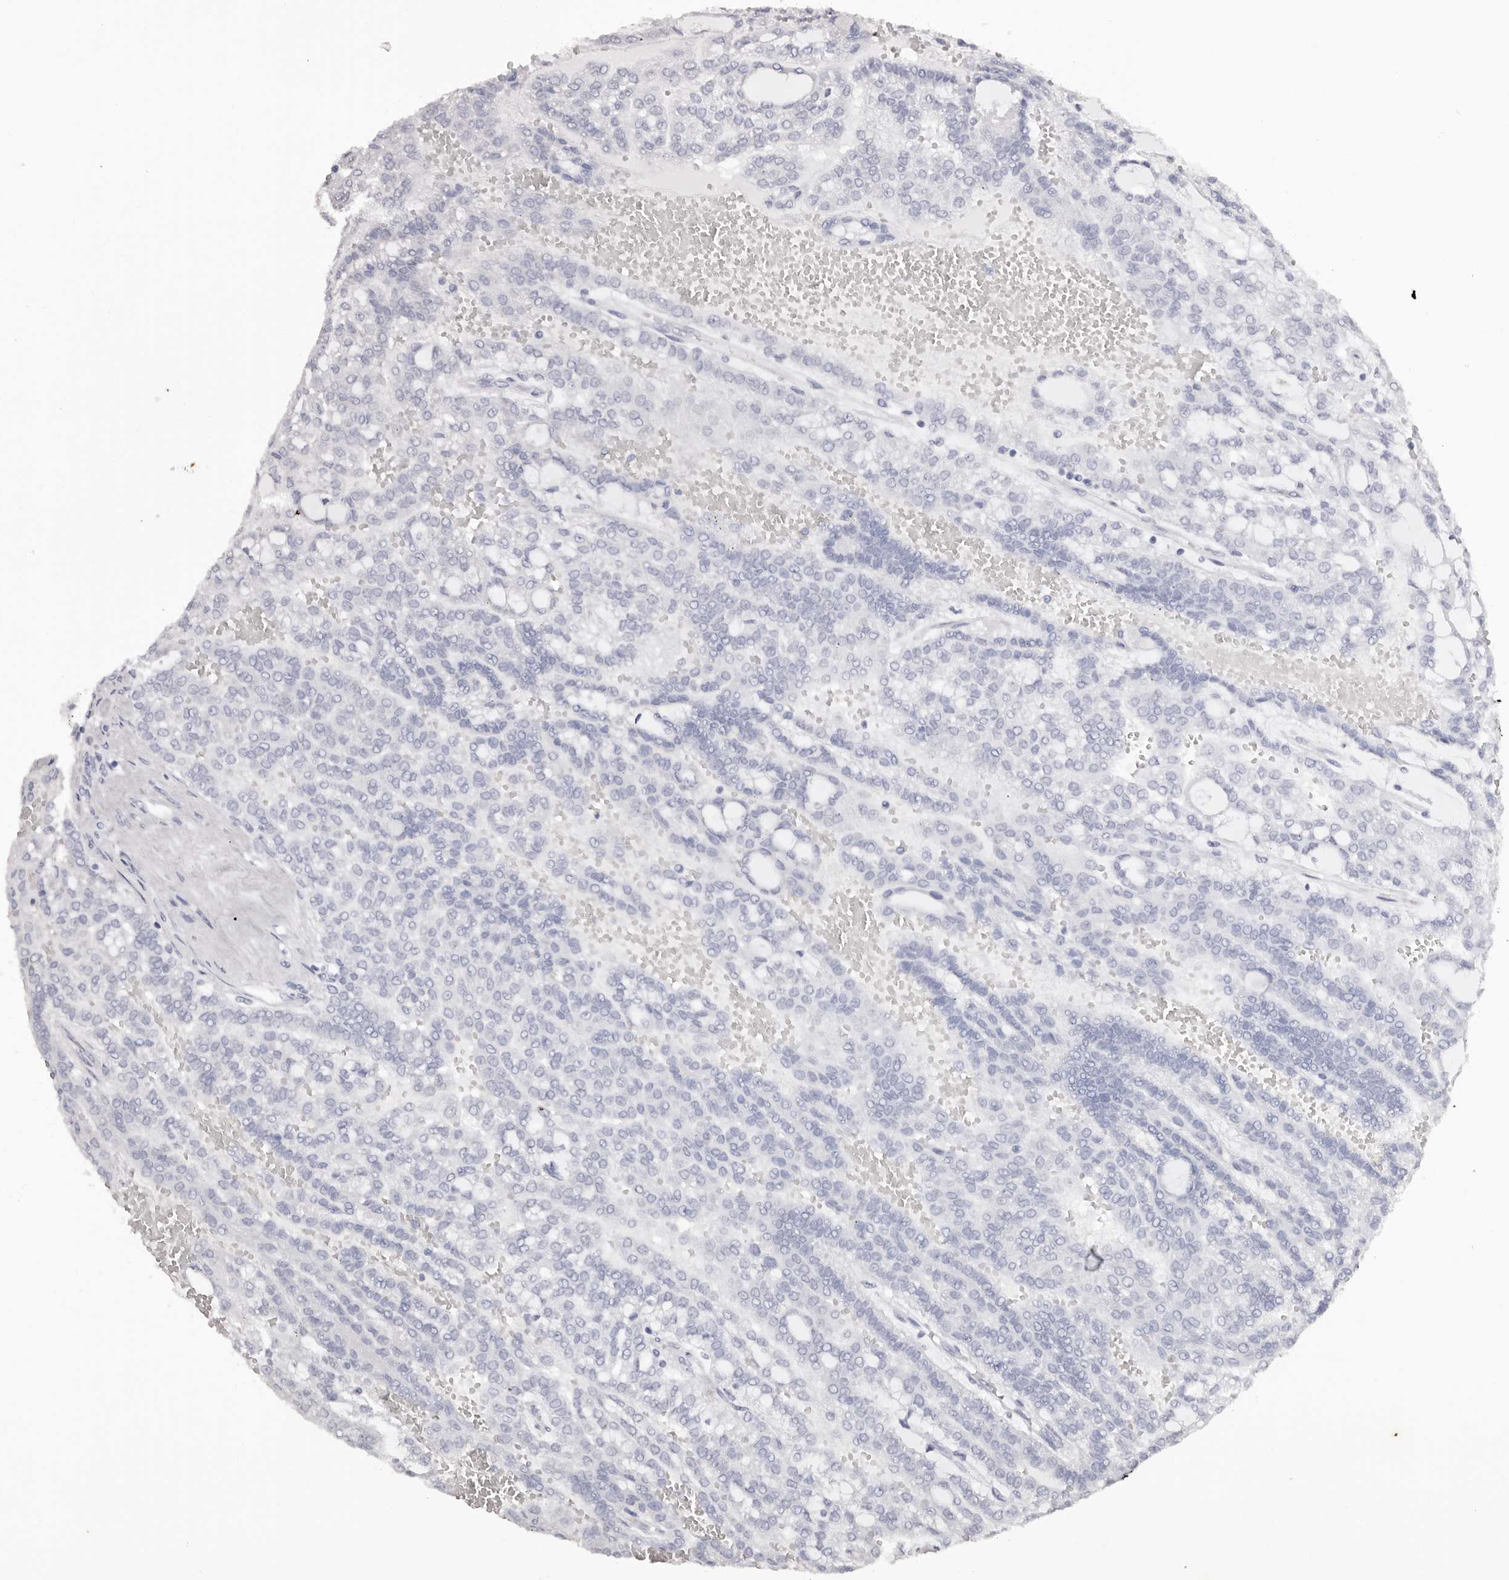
{"staining": {"intensity": "negative", "quantity": "none", "location": "none"}, "tissue": "renal cancer", "cell_type": "Tumor cells", "image_type": "cancer", "snomed": [{"axis": "morphology", "description": "Adenocarcinoma, NOS"}, {"axis": "topography", "description": "Kidney"}], "caption": "Histopathology image shows no significant protein staining in tumor cells of renal adenocarcinoma. (DAB (3,3'-diaminobenzidine) immunohistochemistry (IHC) visualized using brightfield microscopy, high magnification).", "gene": "NOL12", "patient": {"sex": "male", "age": 63}}